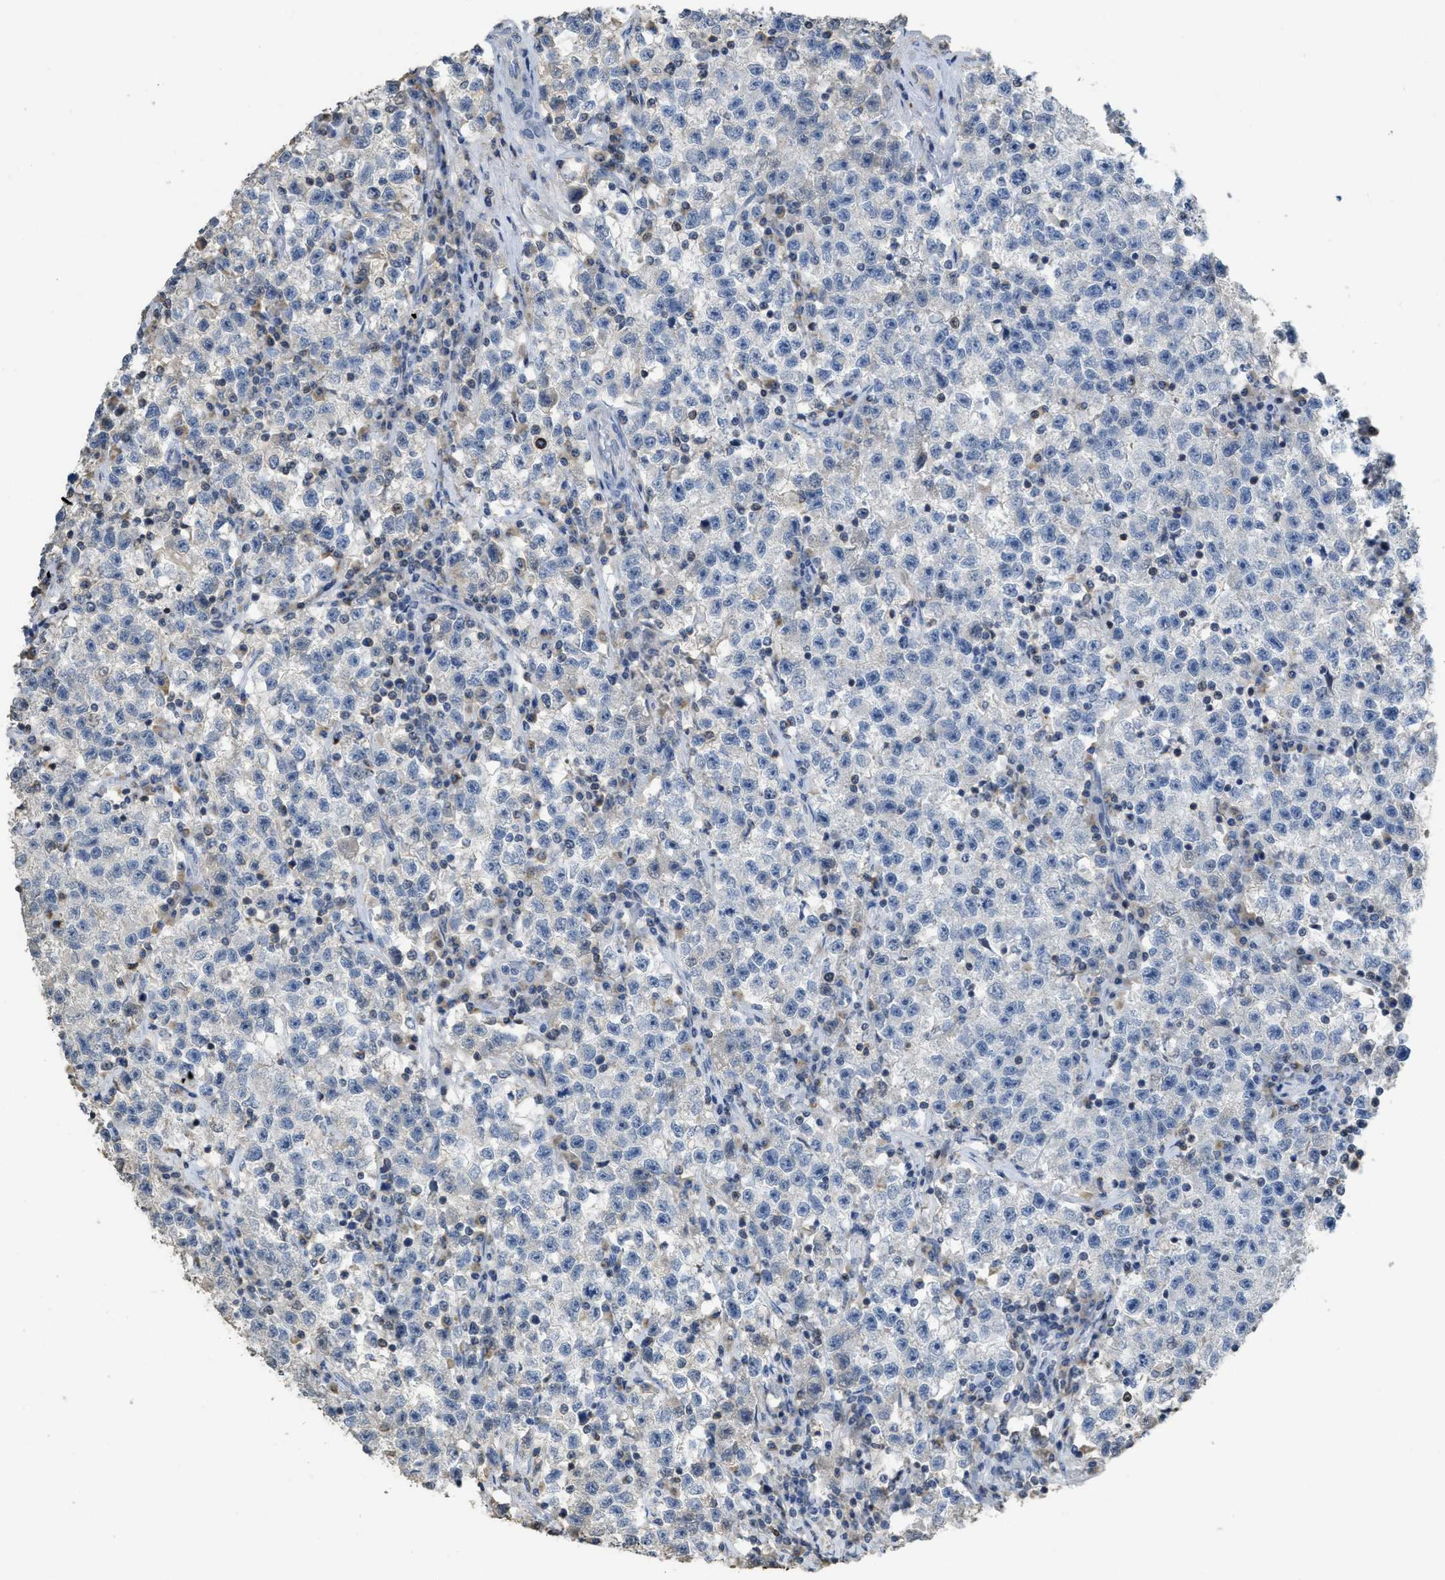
{"staining": {"intensity": "negative", "quantity": "none", "location": "none"}, "tissue": "testis cancer", "cell_type": "Tumor cells", "image_type": "cancer", "snomed": [{"axis": "morphology", "description": "Seminoma, NOS"}, {"axis": "topography", "description": "Testis"}], "caption": "Tumor cells are negative for brown protein staining in testis cancer.", "gene": "SFXN2", "patient": {"sex": "male", "age": 22}}